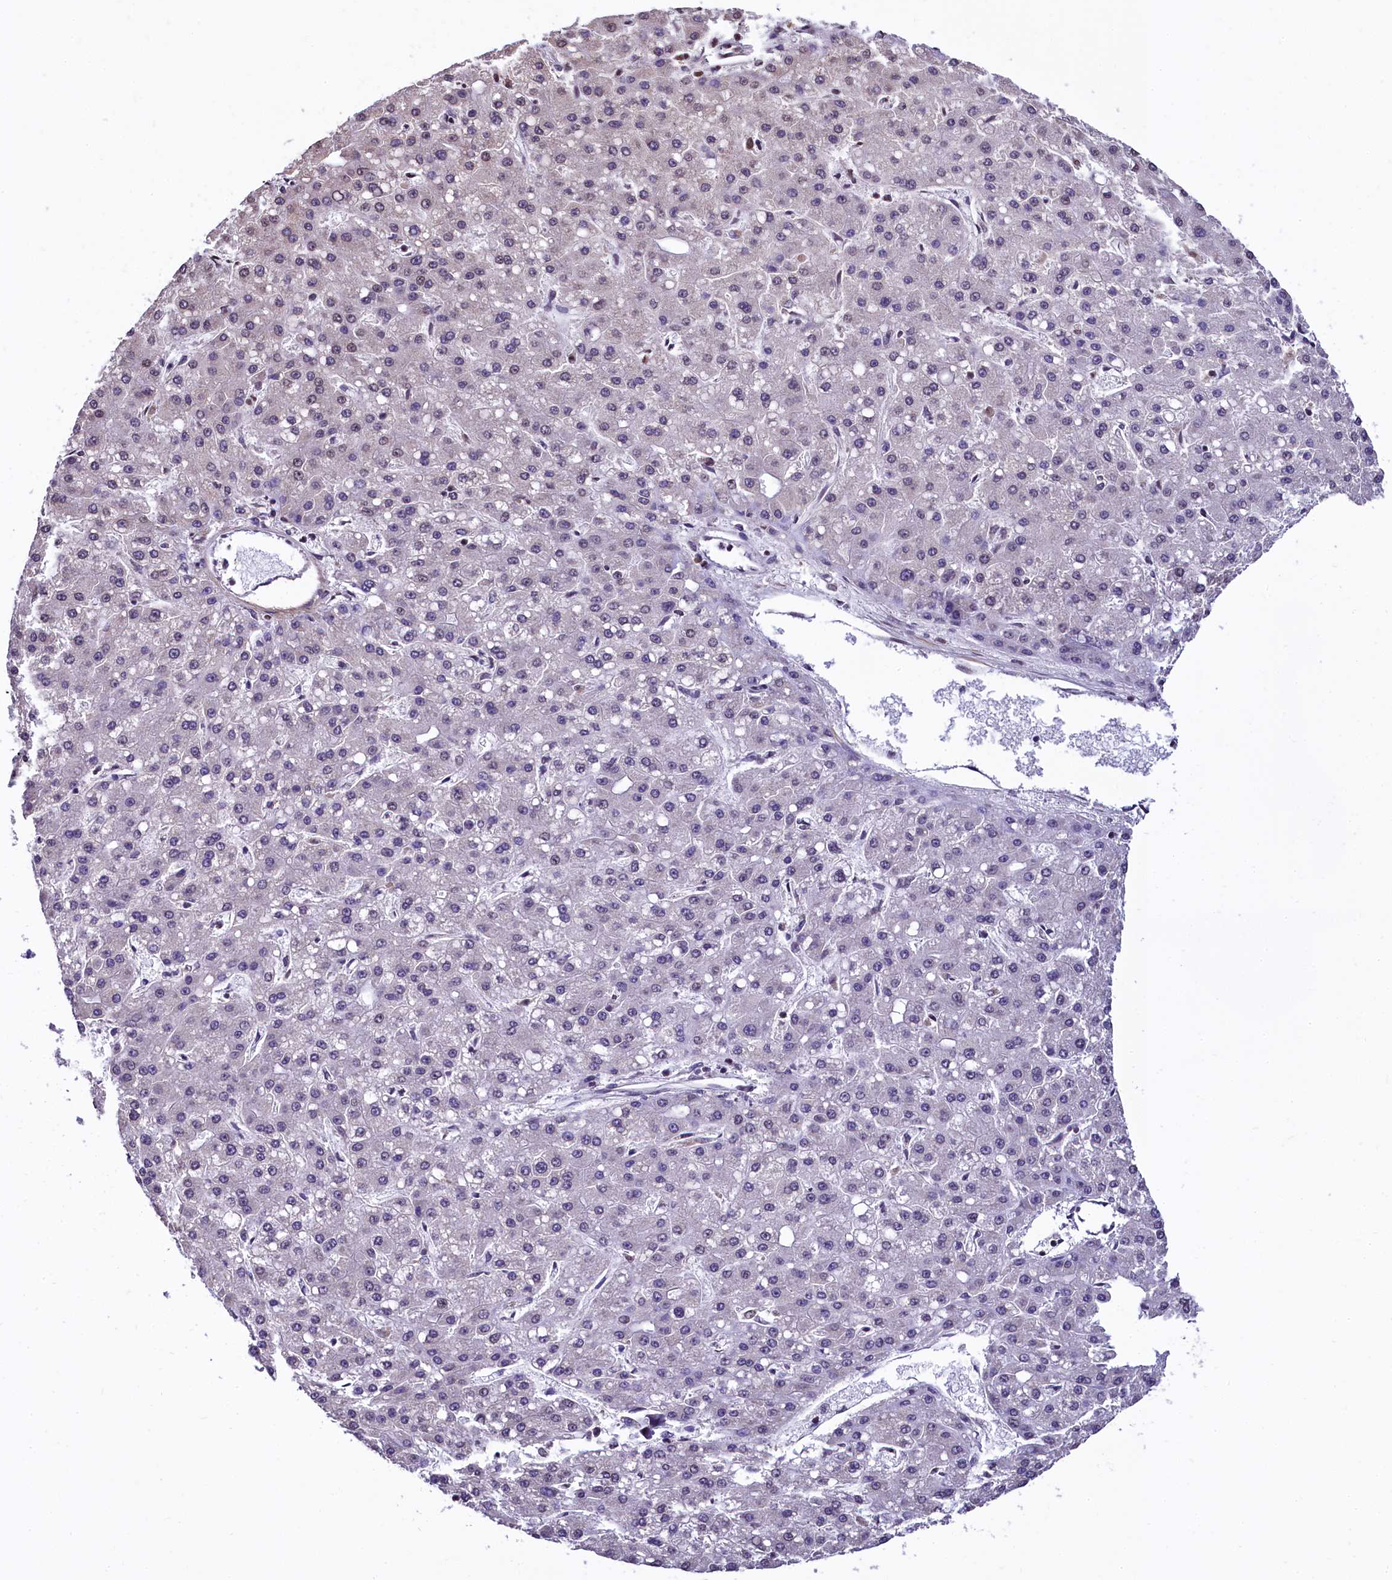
{"staining": {"intensity": "negative", "quantity": "none", "location": "none"}, "tissue": "liver cancer", "cell_type": "Tumor cells", "image_type": "cancer", "snomed": [{"axis": "morphology", "description": "Carcinoma, Hepatocellular, NOS"}, {"axis": "topography", "description": "Liver"}], "caption": "Protein analysis of hepatocellular carcinoma (liver) shows no significant positivity in tumor cells.", "gene": "ZNF2", "patient": {"sex": "male", "age": 67}}